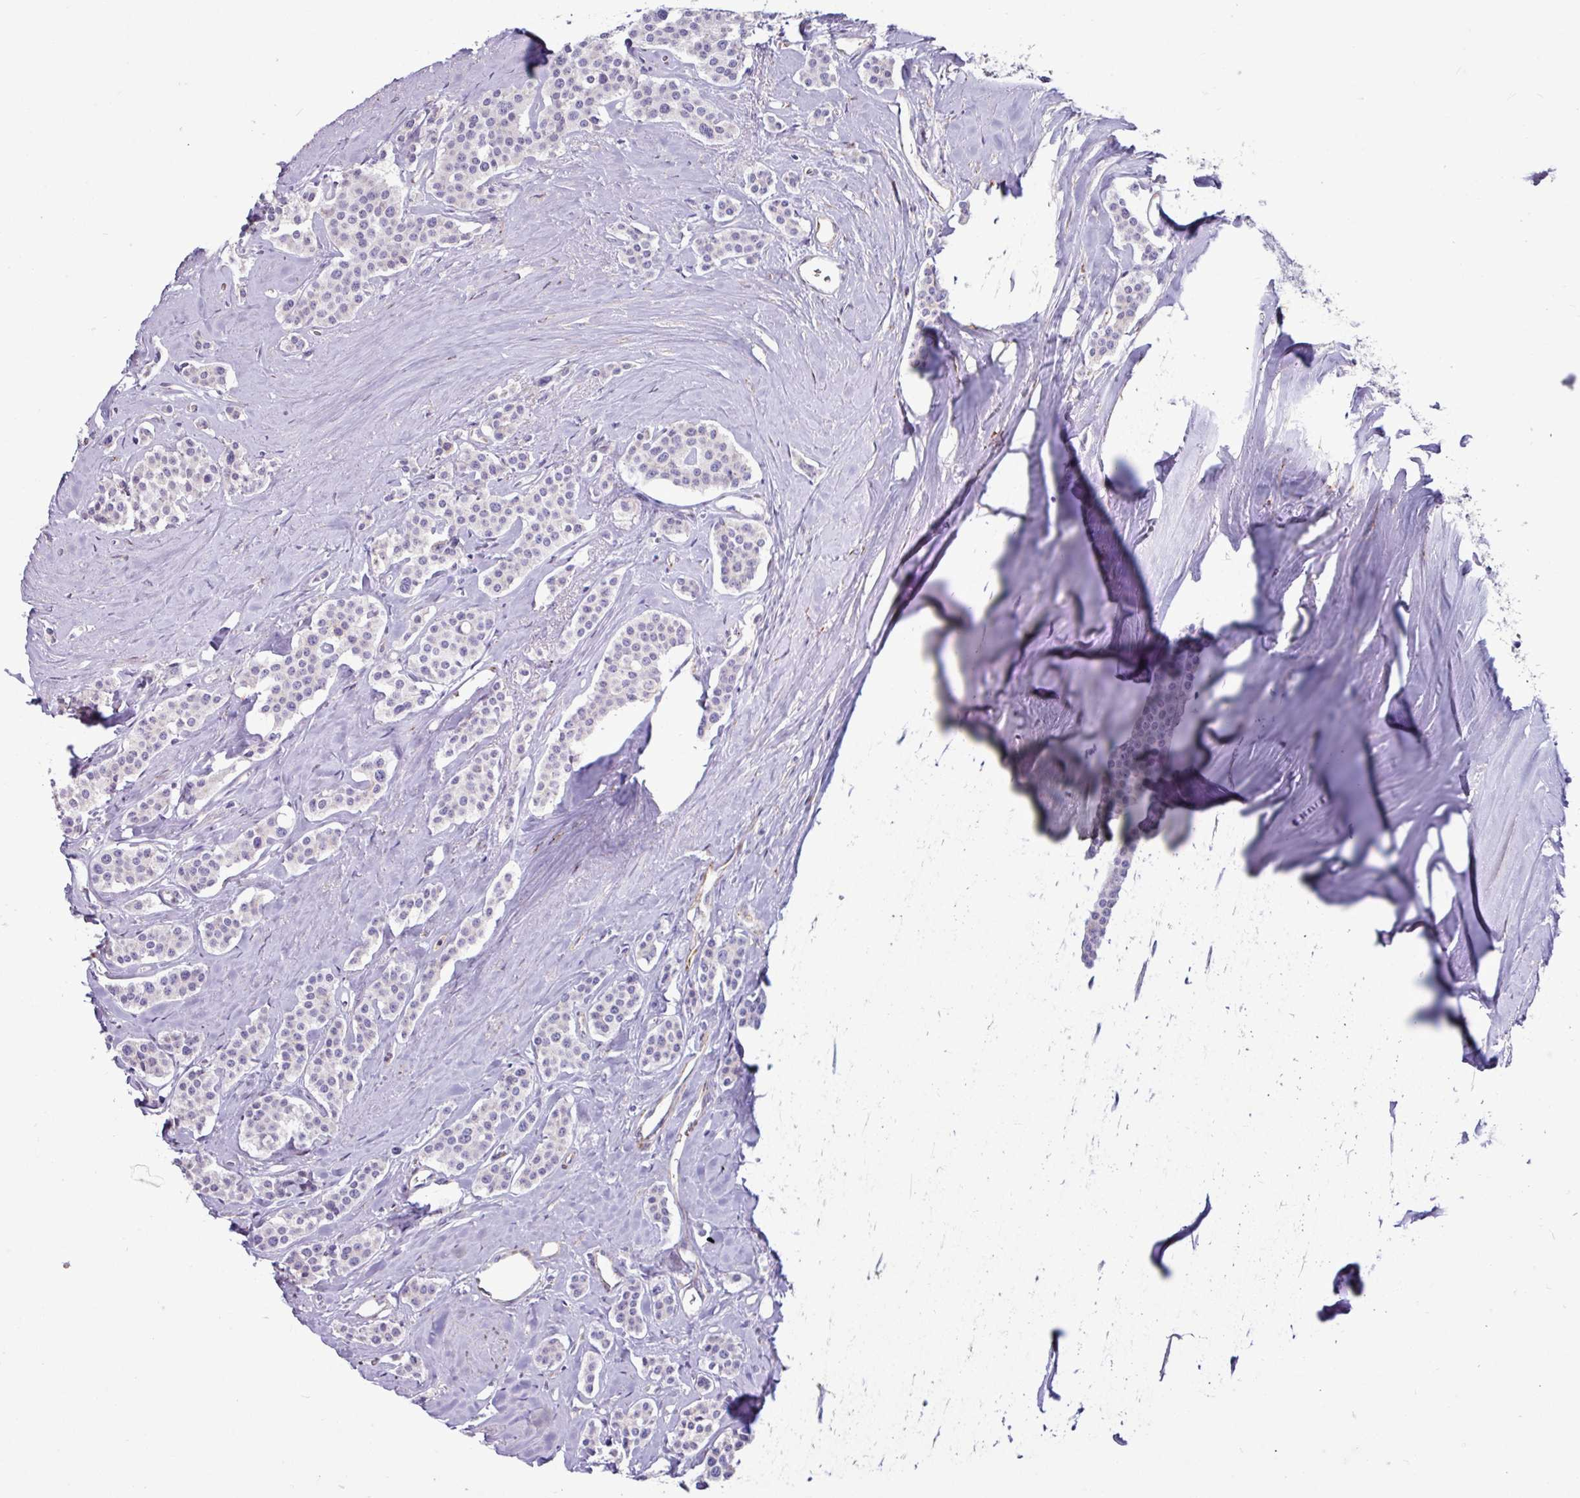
{"staining": {"intensity": "negative", "quantity": "none", "location": "none"}, "tissue": "carcinoid", "cell_type": "Tumor cells", "image_type": "cancer", "snomed": [{"axis": "morphology", "description": "Carcinoid, malignant, NOS"}, {"axis": "topography", "description": "Small intestine"}], "caption": "Micrograph shows no protein staining in tumor cells of malignant carcinoid tissue.", "gene": "PPP1R35", "patient": {"sex": "male", "age": 60}}